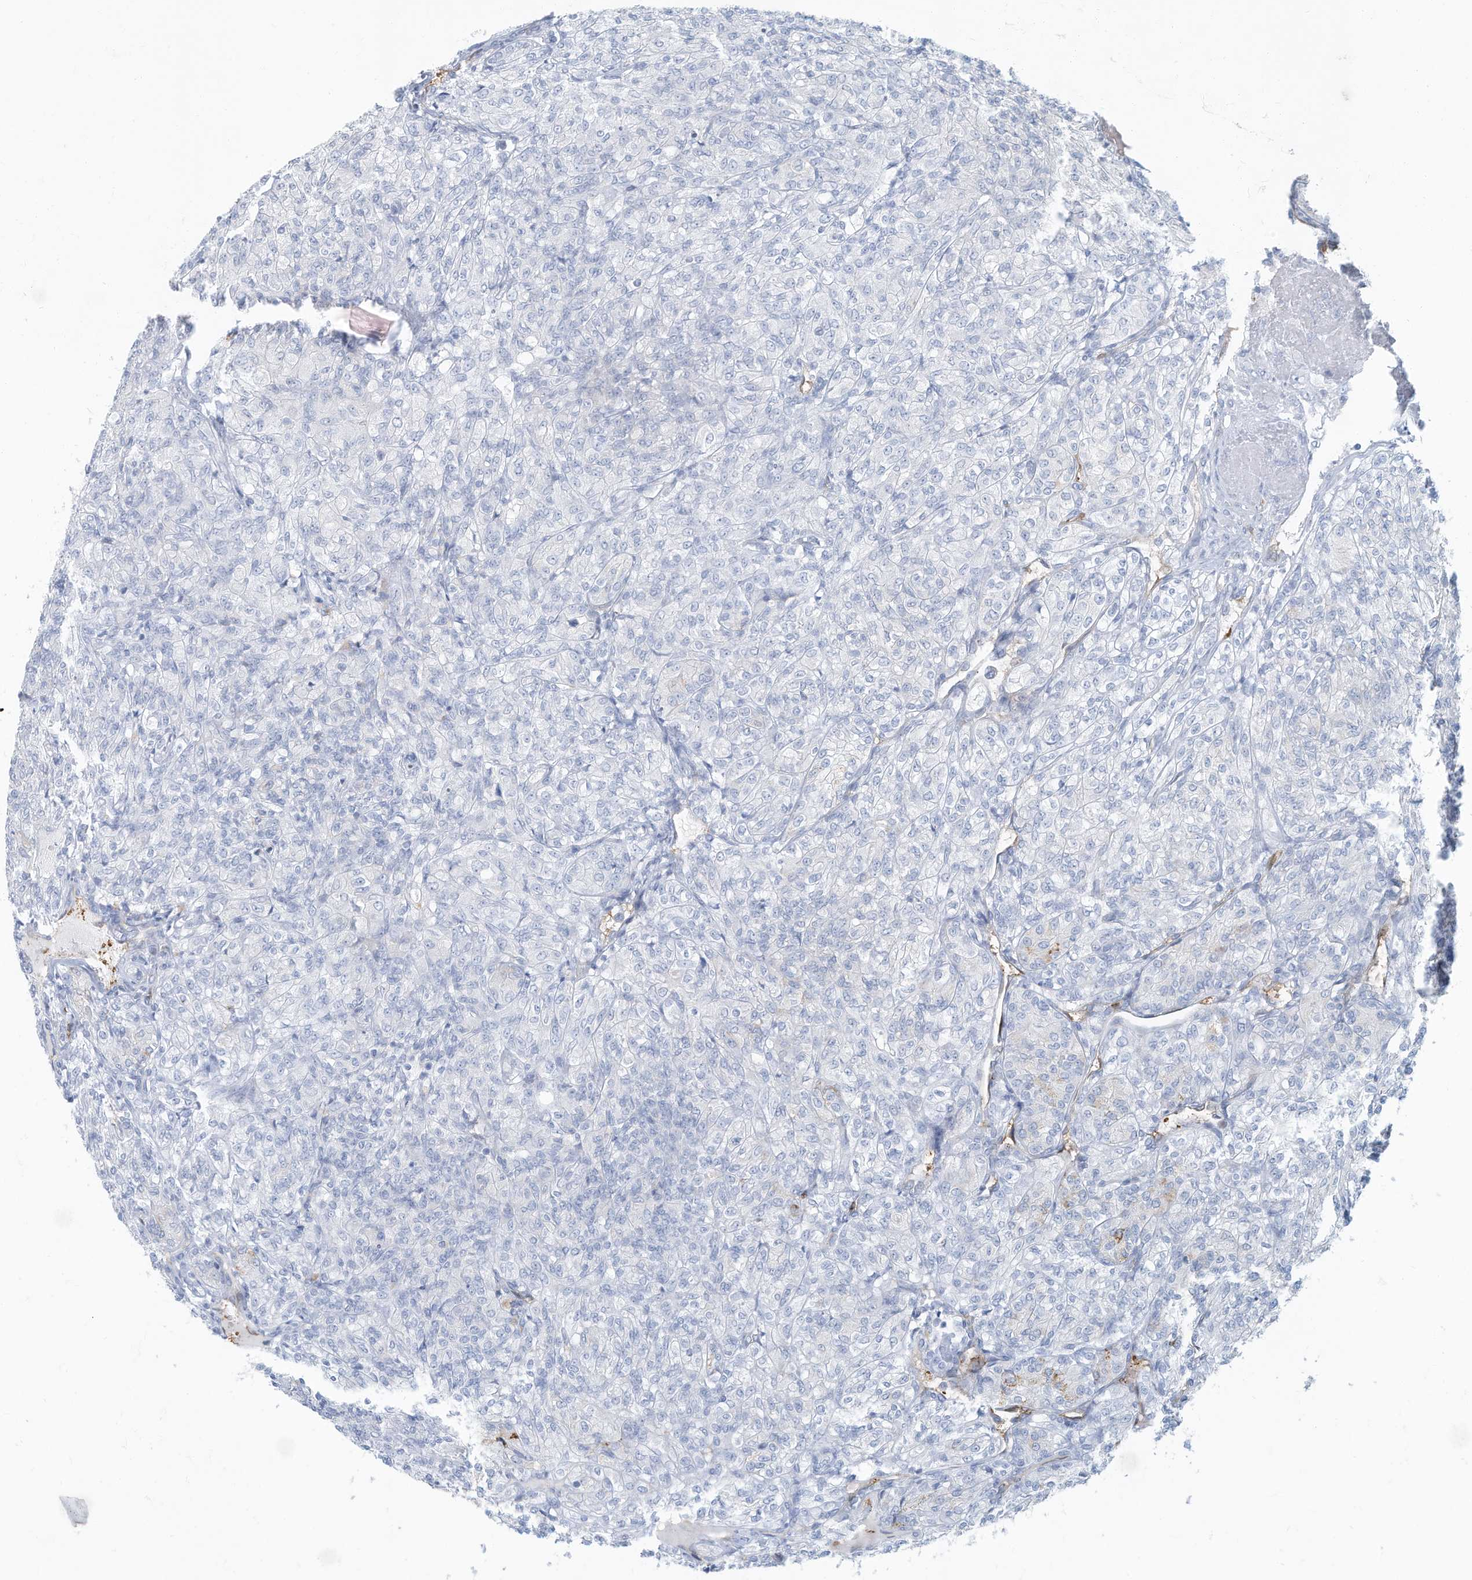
{"staining": {"intensity": "negative", "quantity": "none", "location": "none"}, "tissue": "renal cancer", "cell_type": "Tumor cells", "image_type": "cancer", "snomed": [{"axis": "morphology", "description": "Adenocarcinoma, NOS"}, {"axis": "topography", "description": "Kidney"}], "caption": "Immunohistochemical staining of renal adenocarcinoma reveals no significant staining in tumor cells.", "gene": "ERI2", "patient": {"sex": "male", "age": 77}}